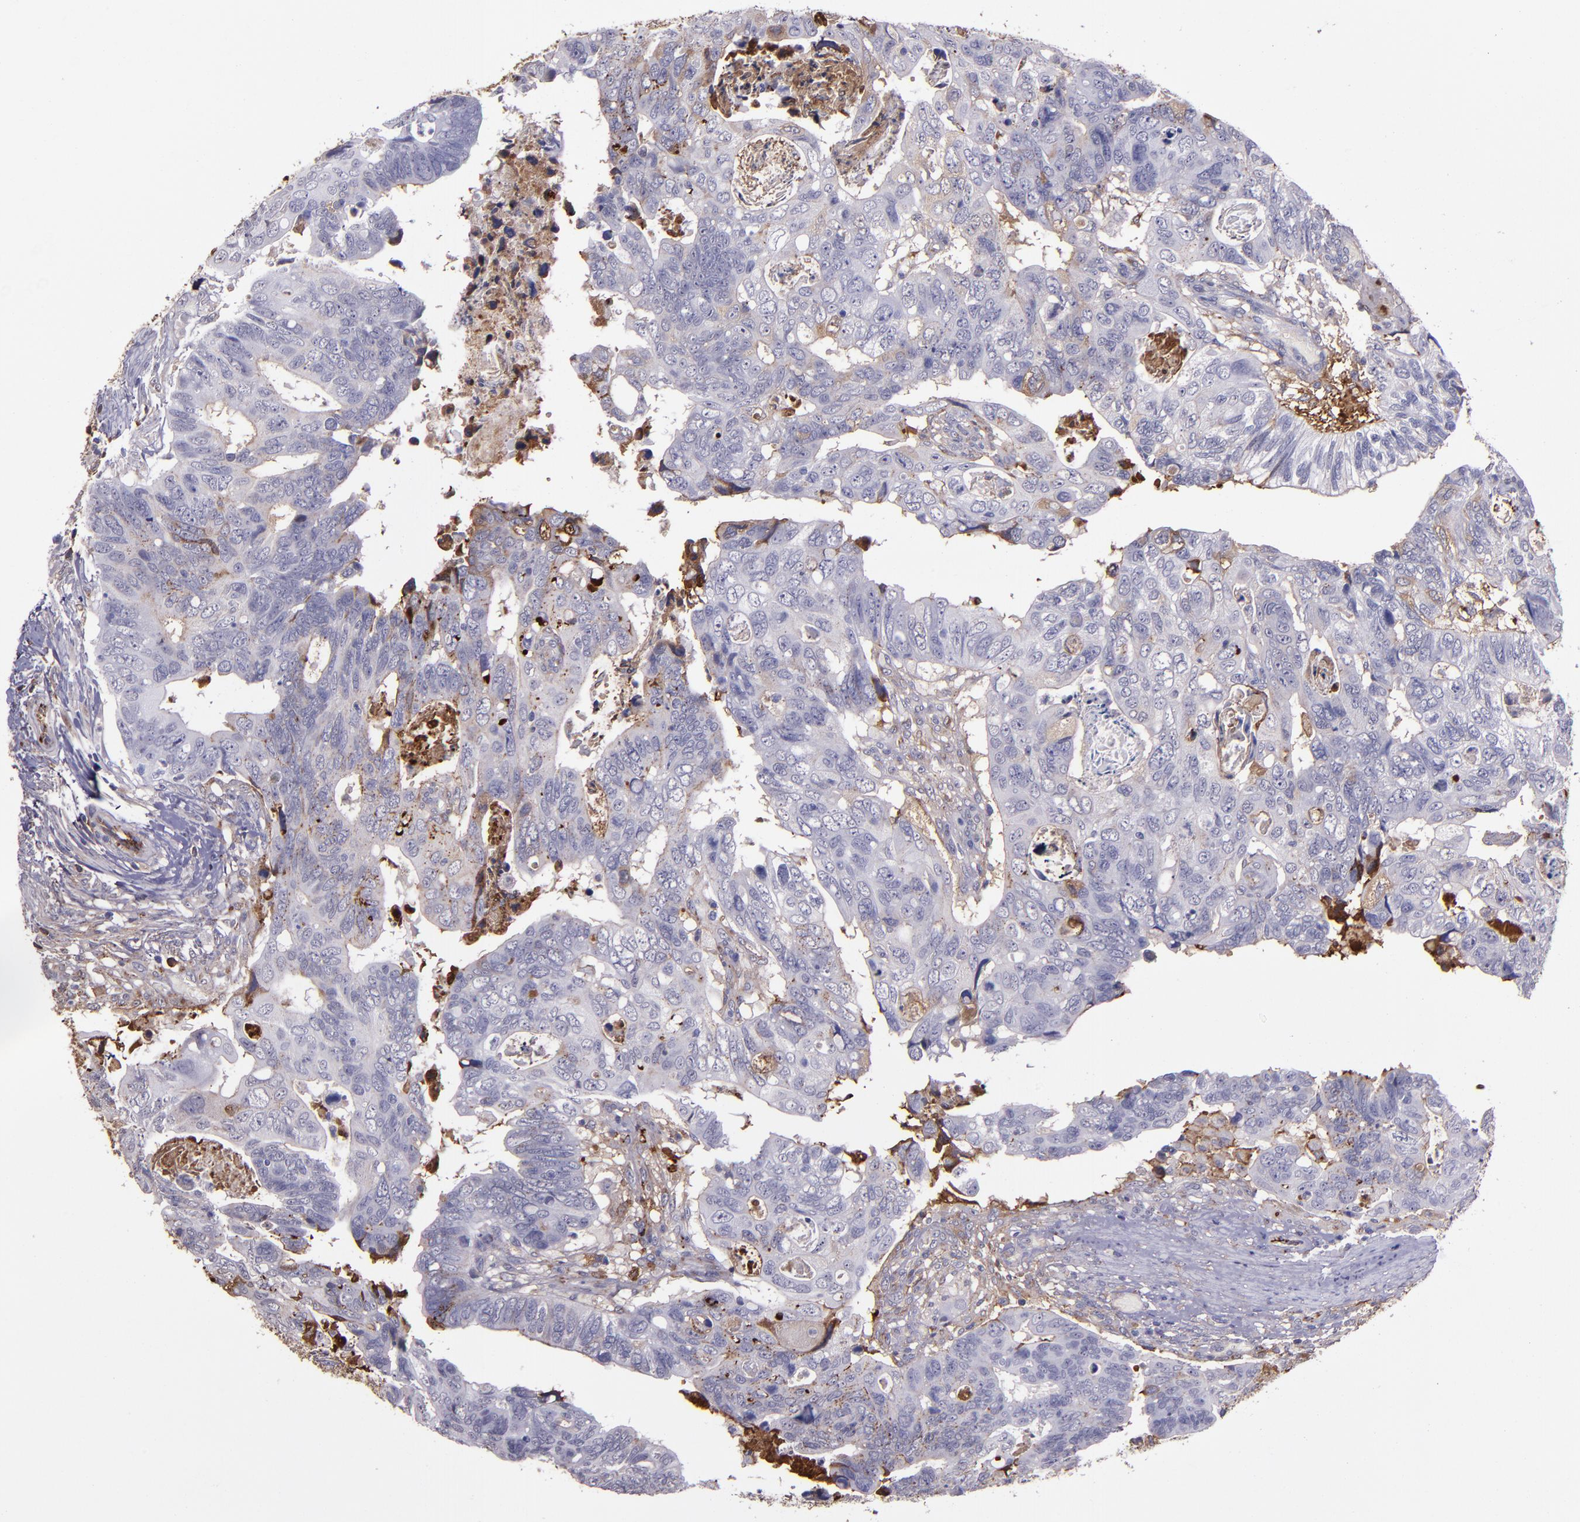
{"staining": {"intensity": "weak", "quantity": "<25%", "location": "cytoplasmic/membranous"}, "tissue": "colorectal cancer", "cell_type": "Tumor cells", "image_type": "cancer", "snomed": [{"axis": "morphology", "description": "Adenocarcinoma, NOS"}, {"axis": "topography", "description": "Rectum"}], "caption": "Tumor cells are negative for brown protein staining in colorectal cancer (adenocarcinoma).", "gene": "A2M", "patient": {"sex": "male", "age": 53}}